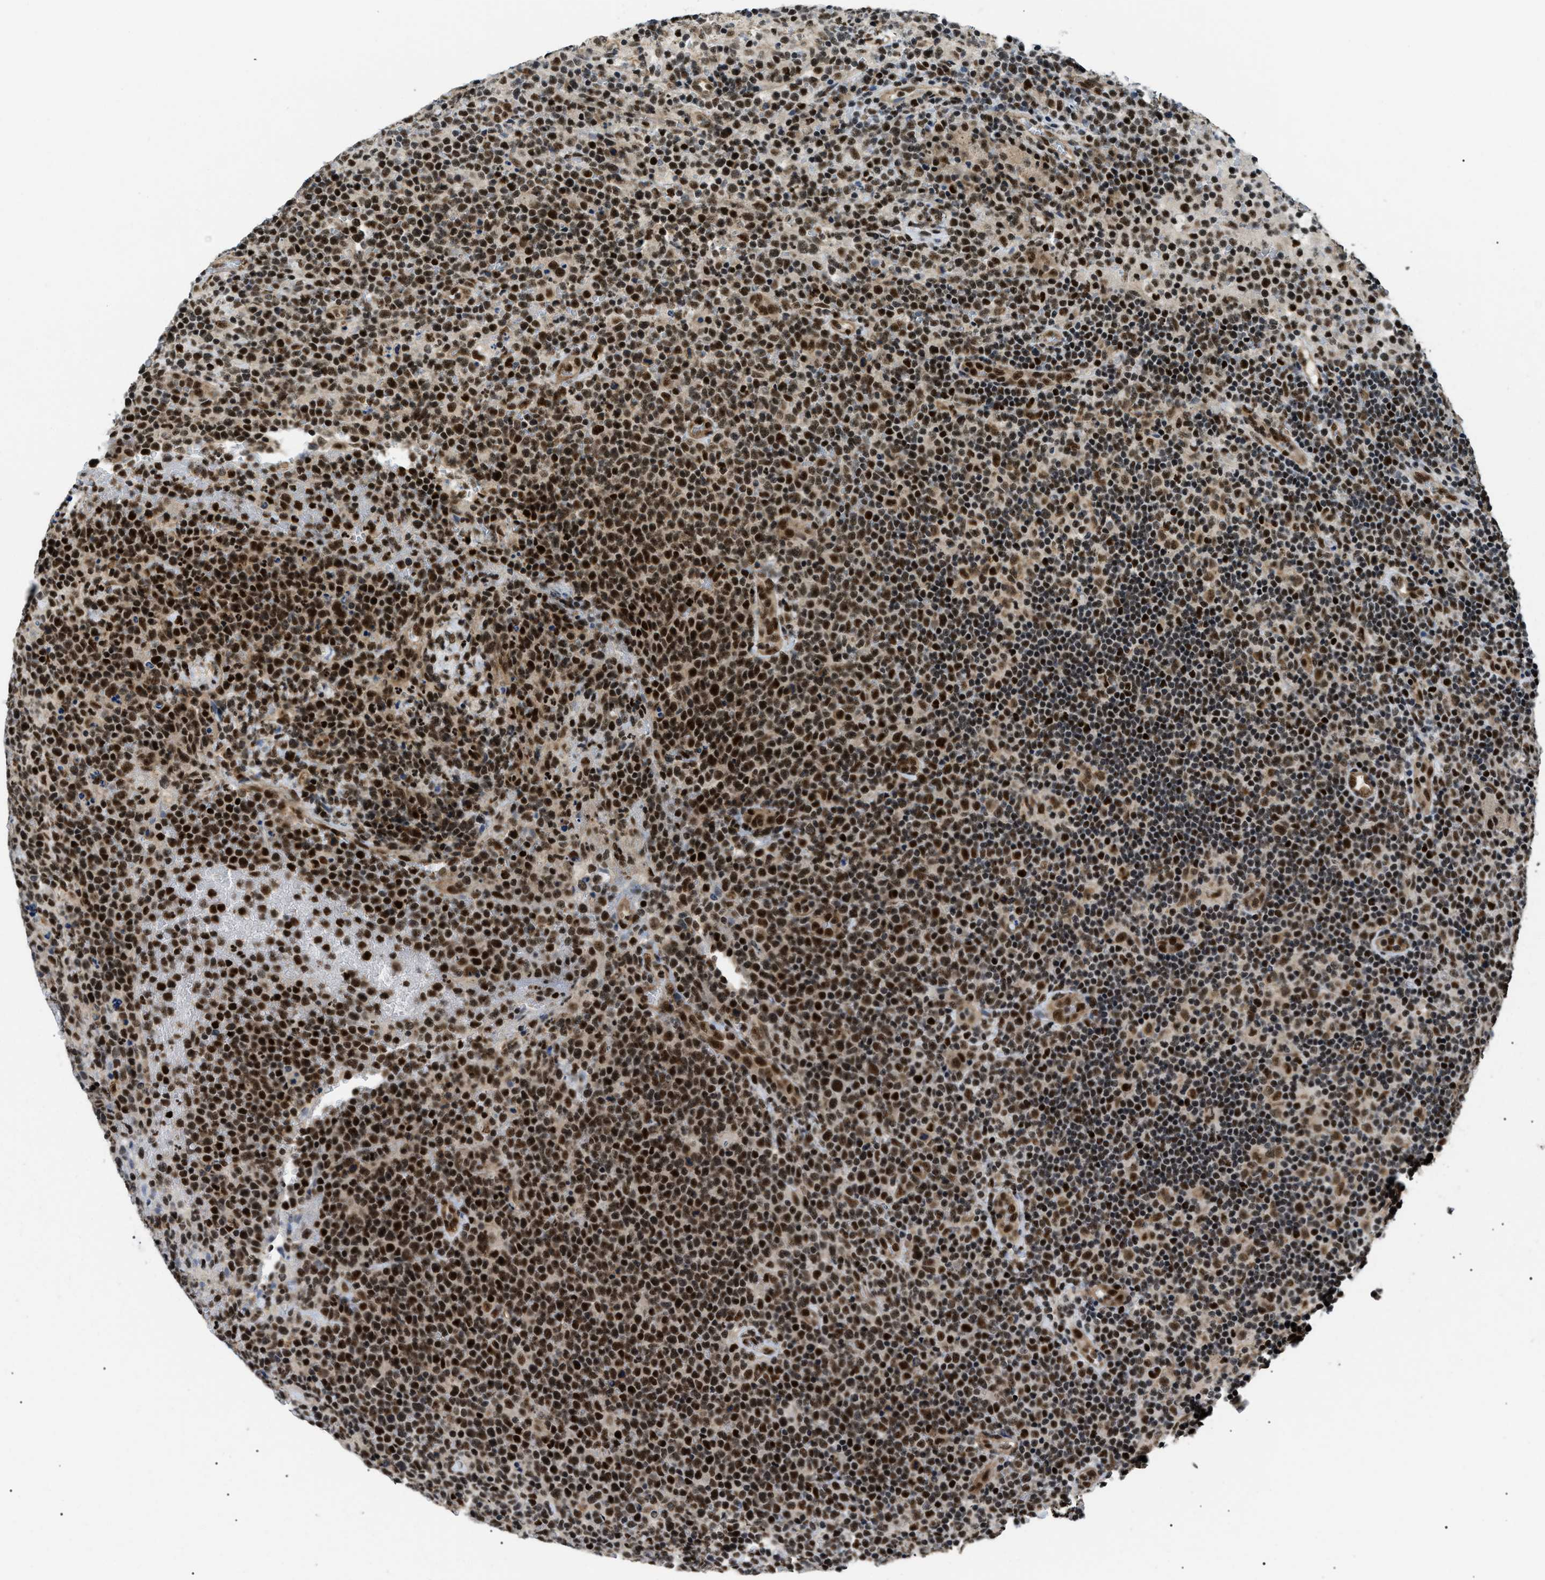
{"staining": {"intensity": "strong", "quantity": ">75%", "location": "nuclear"}, "tissue": "lymphoma", "cell_type": "Tumor cells", "image_type": "cancer", "snomed": [{"axis": "morphology", "description": "Malignant lymphoma, non-Hodgkin's type, High grade"}, {"axis": "topography", "description": "Lymph node"}], "caption": "Malignant lymphoma, non-Hodgkin's type (high-grade) stained for a protein (brown) reveals strong nuclear positive expression in approximately >75% of tumor cells.", "gene": "CWC25", "patient": {"sex": "male", "age": 61}}